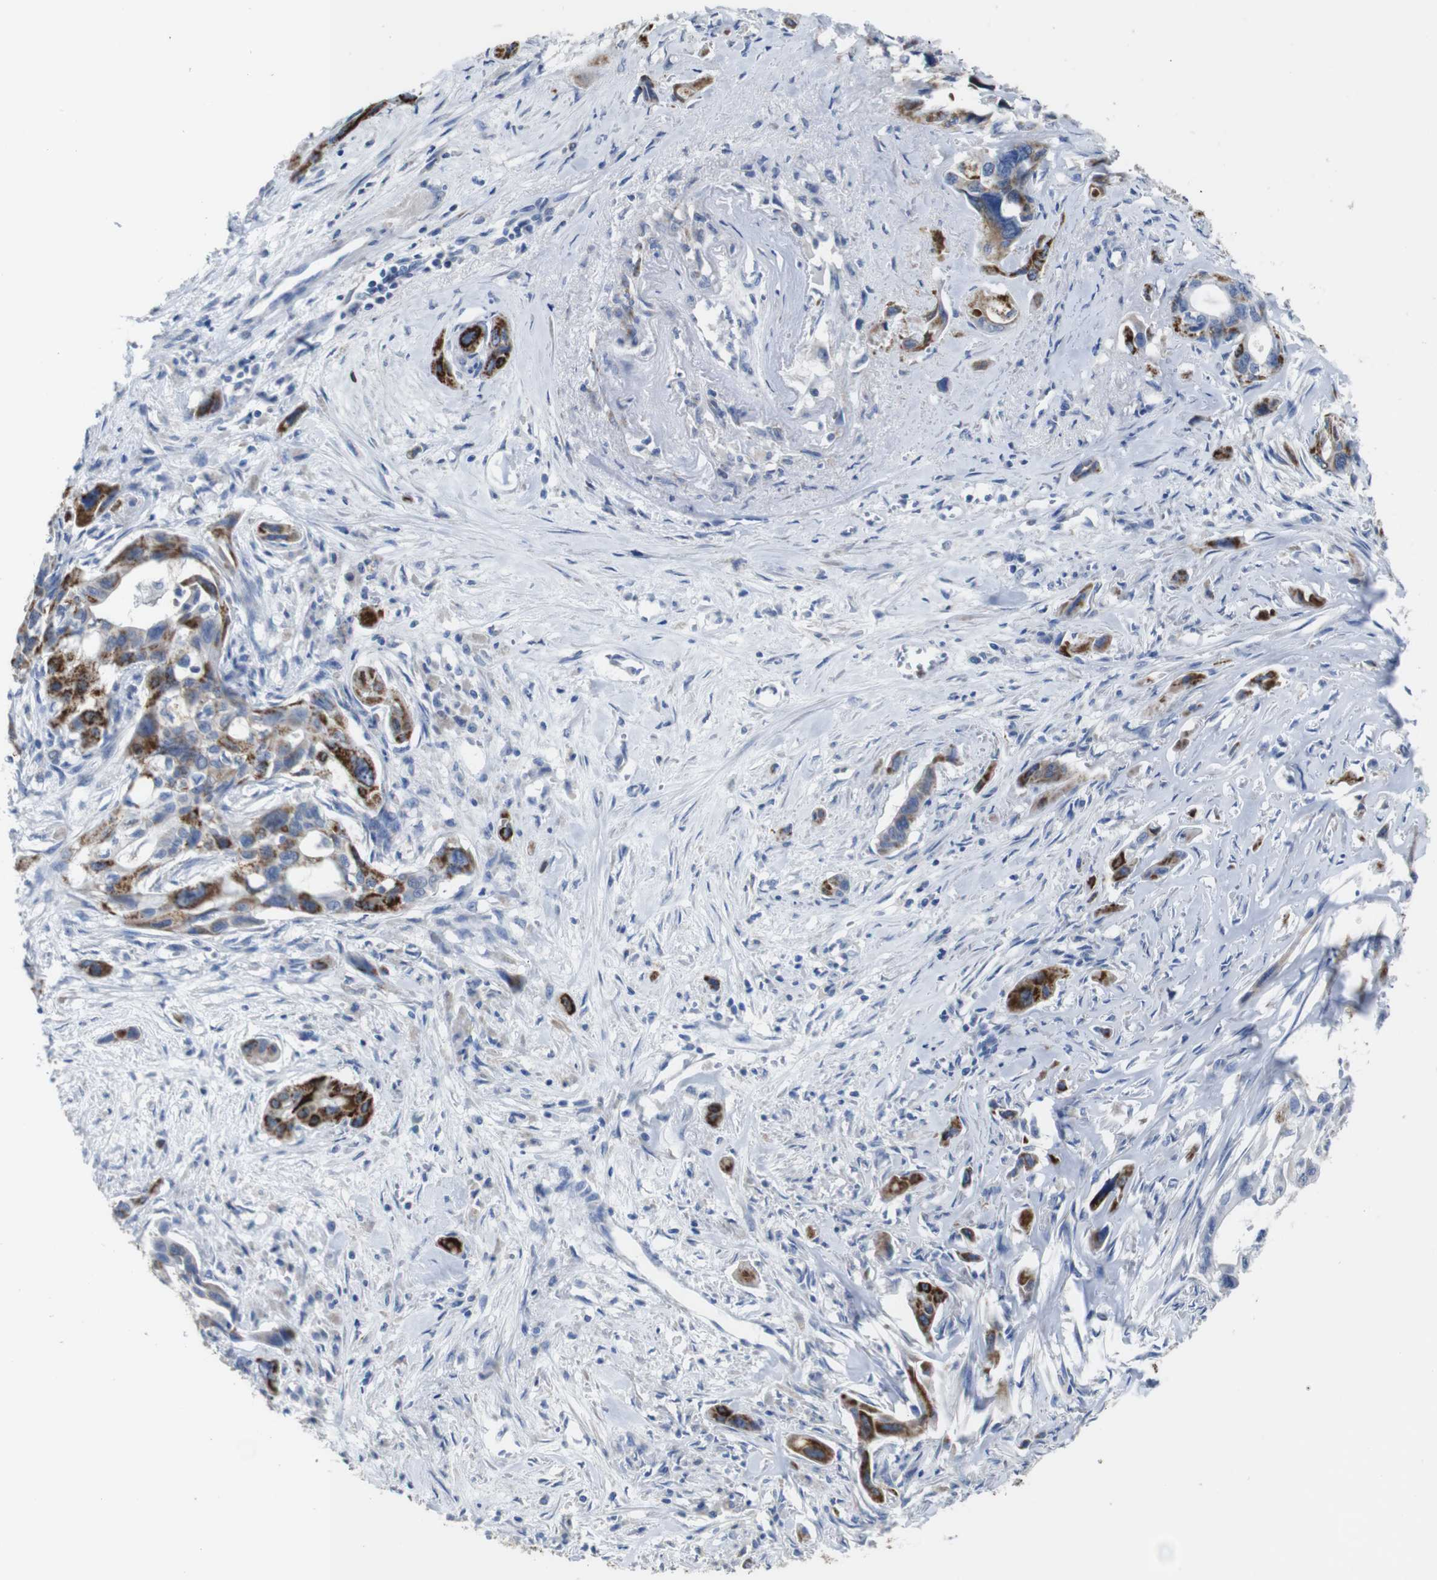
{"staining": {"intensity": "strong", "quantity": "25%-75%", "location": "cytoplasmic/membranous"}, "tissue": "pancreatic cancer", "cell_type": "Tumor cells", "image_type": "cancer", "snomed": [{"axis": "morphology", "description": "Adenocarcinoma, NOS"}, {"axis": "topography", "description": "Pancreas"}], "caption": "A photomicrograph of adenocarcinoma (pancreatic) stained for a protein displays strong cytoplasmic/membranous brown staining in tumor cells.", "gene": "MAOA", "patient": {"sex": "male", "age": 73}}